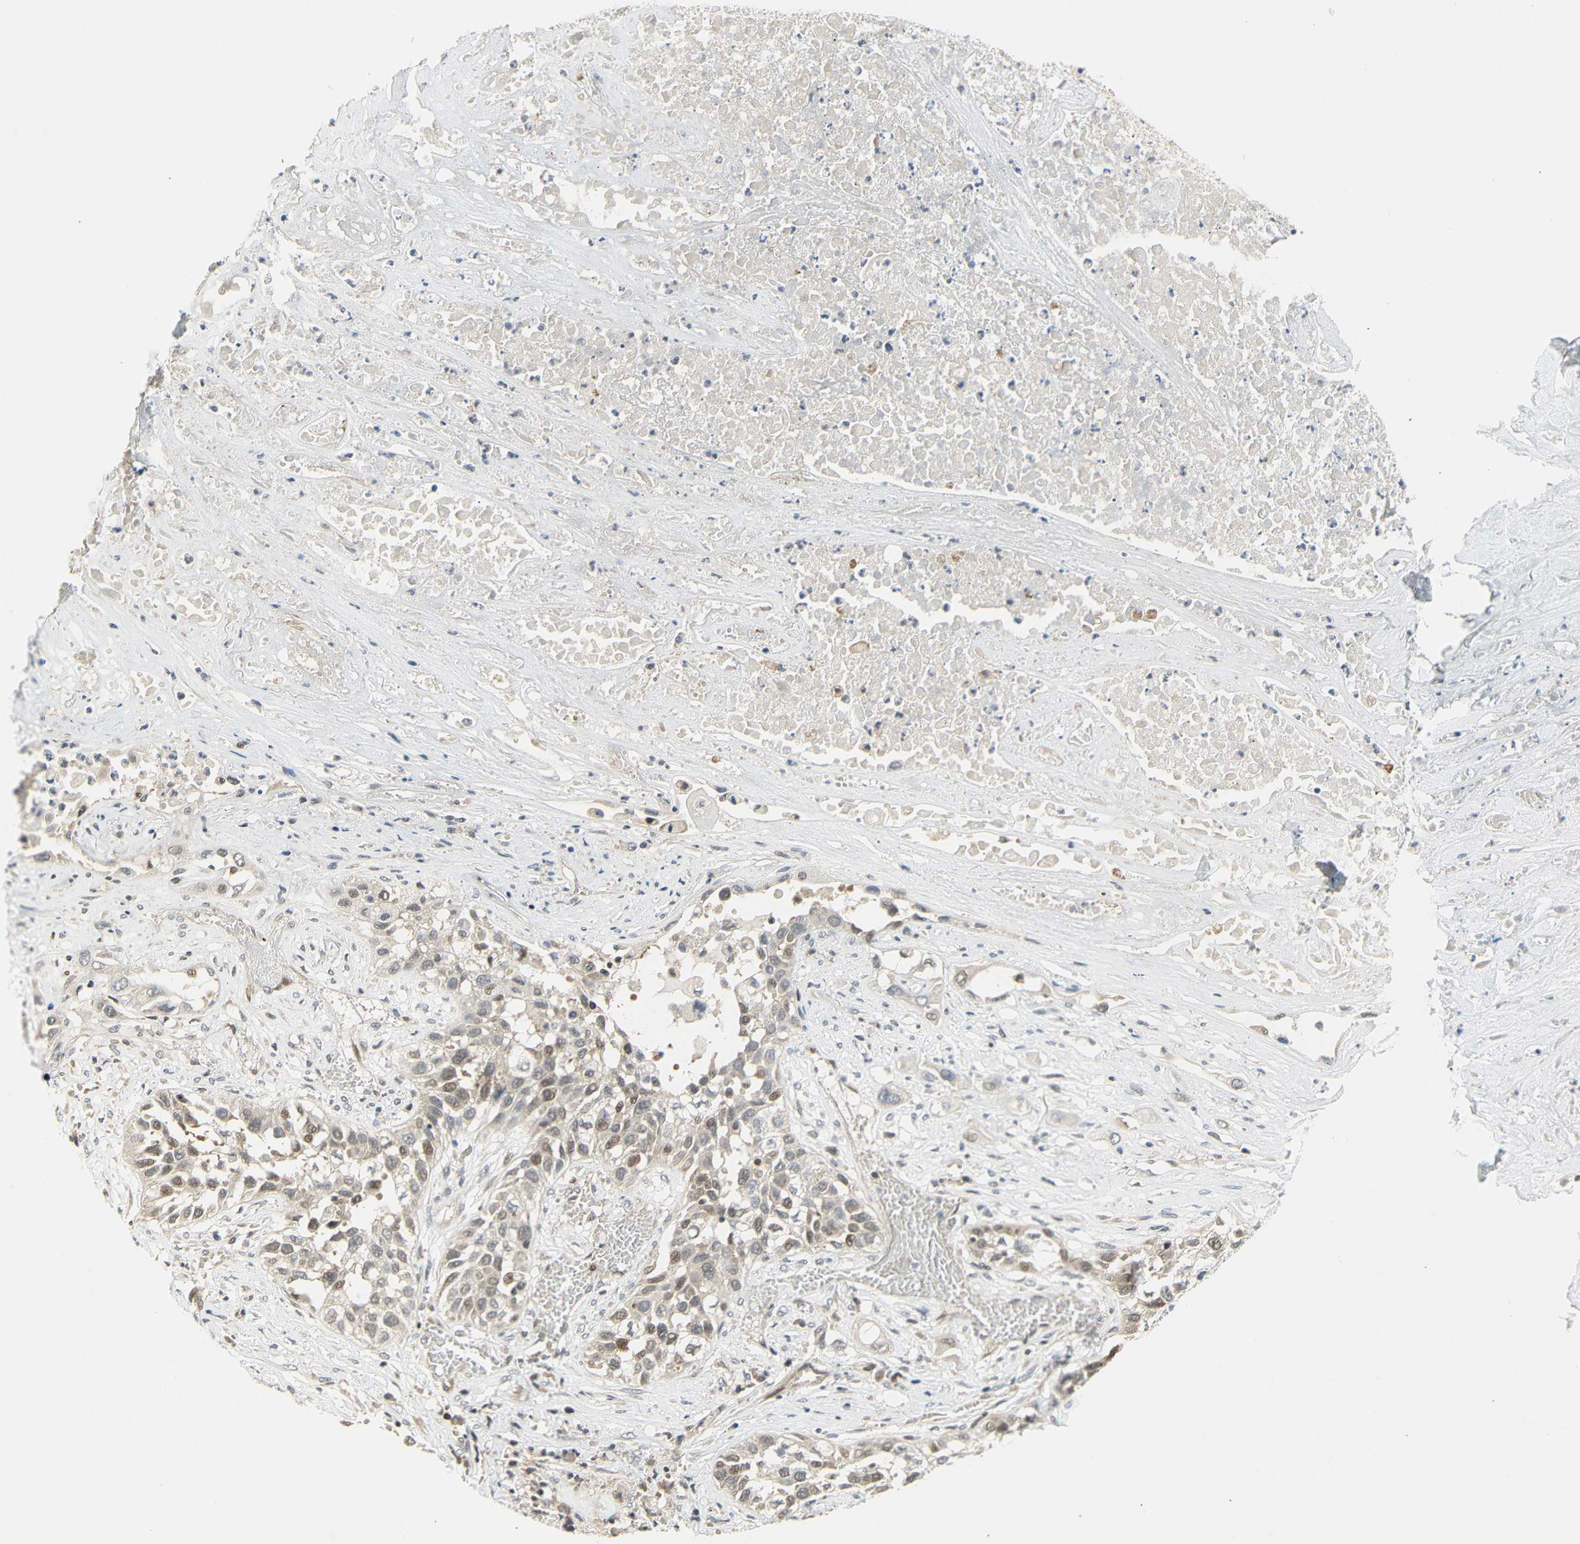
{"staining": {"intensity": "moderate", "quantity": ">75%", "location": "nuclear"}, "tissue": "lung cancer", "cell_type": "Tumor cells", "image_type": "cancer", "snomed": [{"axis": "morphology", "description": "Squamous cell carcinoma, NOS"}, {"axis": "topography", "description": "Lung"}], "caption": "Lung cancer (squamous cell carcinoma) stained with a protein marker reveals moderate staining in tumor cells.", "gene": "IMPG2", "patient": {"sex": "male", "age": 71}}